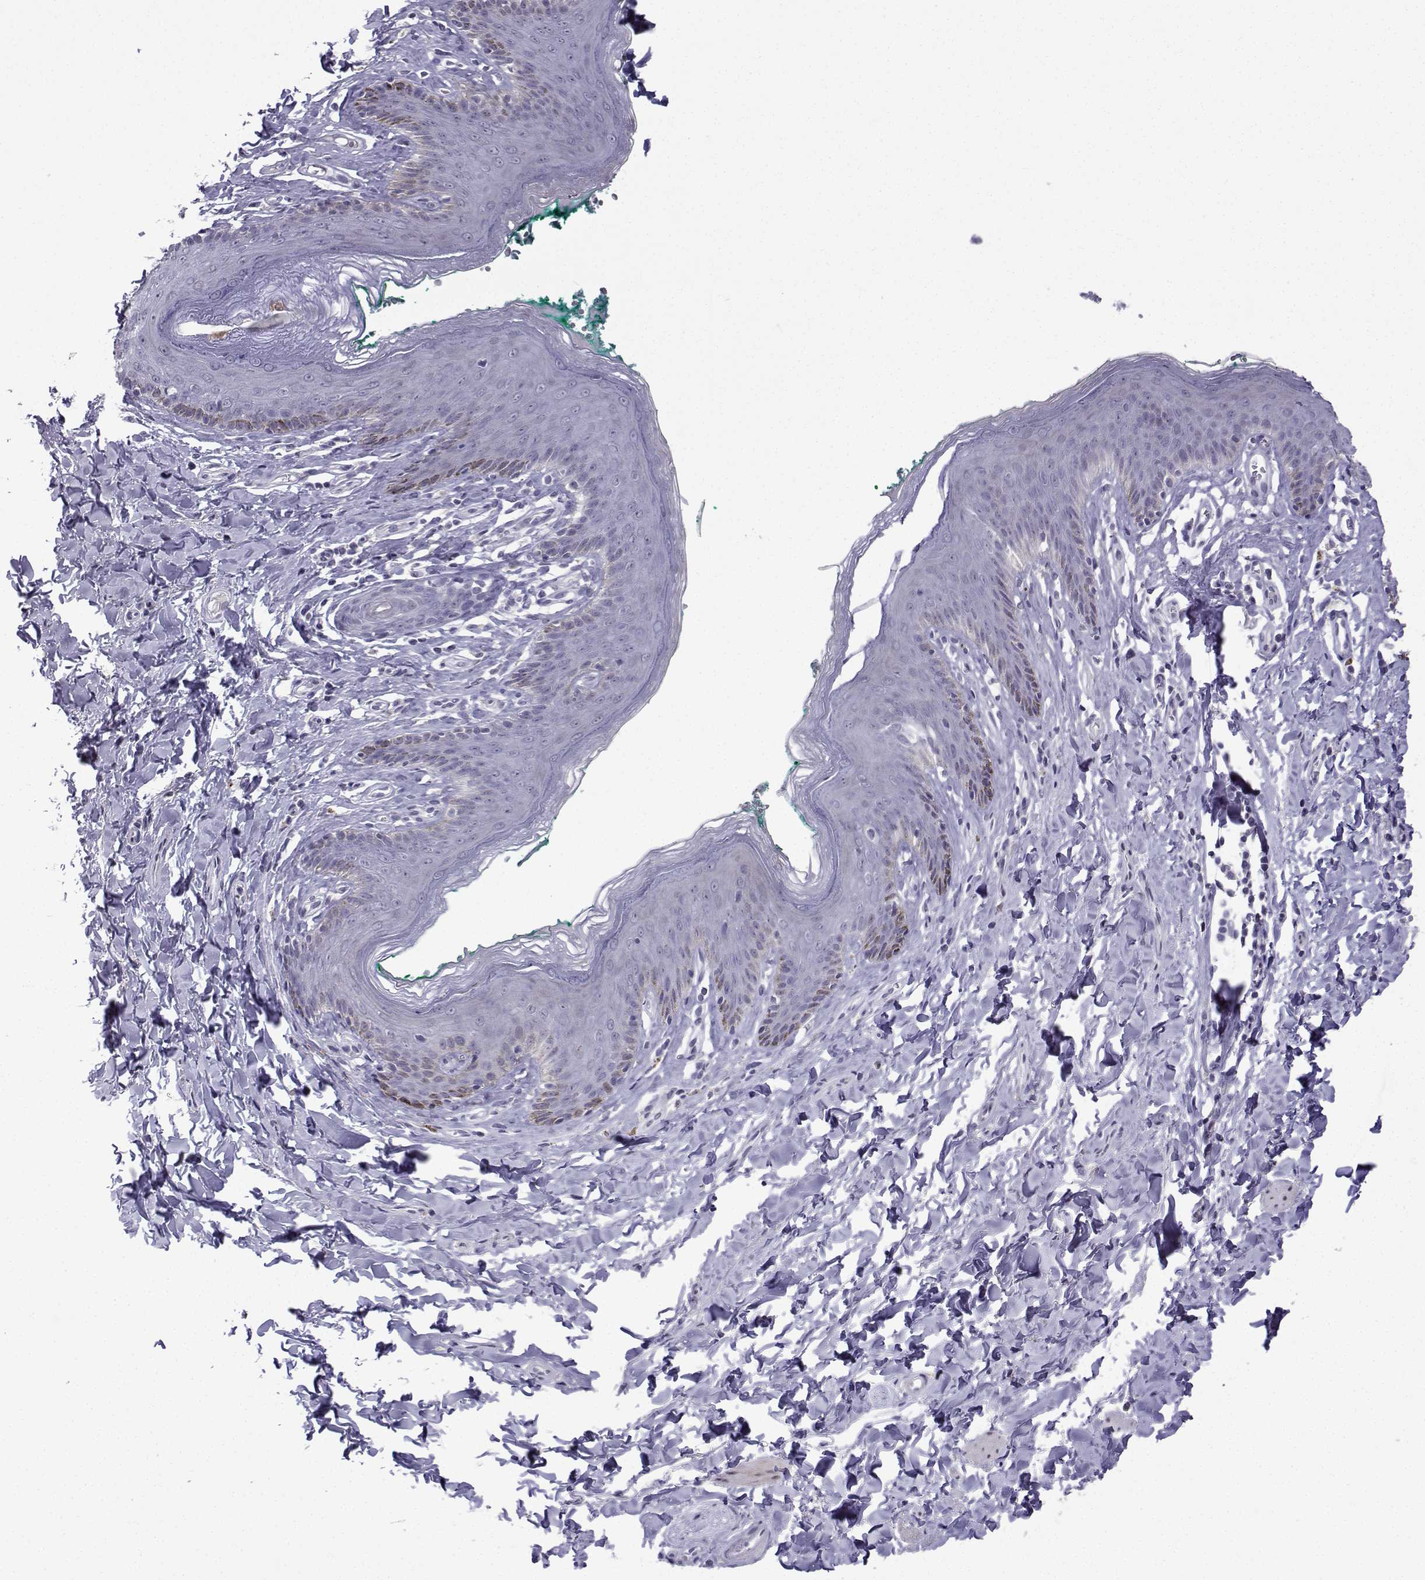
{"staining": {"intensity": "negative", "quantity": "none", "location": "none"}, "tissue": "skin", "cell_type": "Epidermal cells", "image_type": "normal", "snomed": [{"axis": "morphology", "description": "Normal tissue, NOS"}, {"axis": "topography", "description": "Vulva"}], "caption": "This photomicrograph is of unremarkable skin stained with immunohistochemistry to label a protein in brown with the nuclei are counter-stained blue. There is no expression in epidermal cells.", "gene": "CFAP70", "patient": {"sex": "female", "age": 66}}